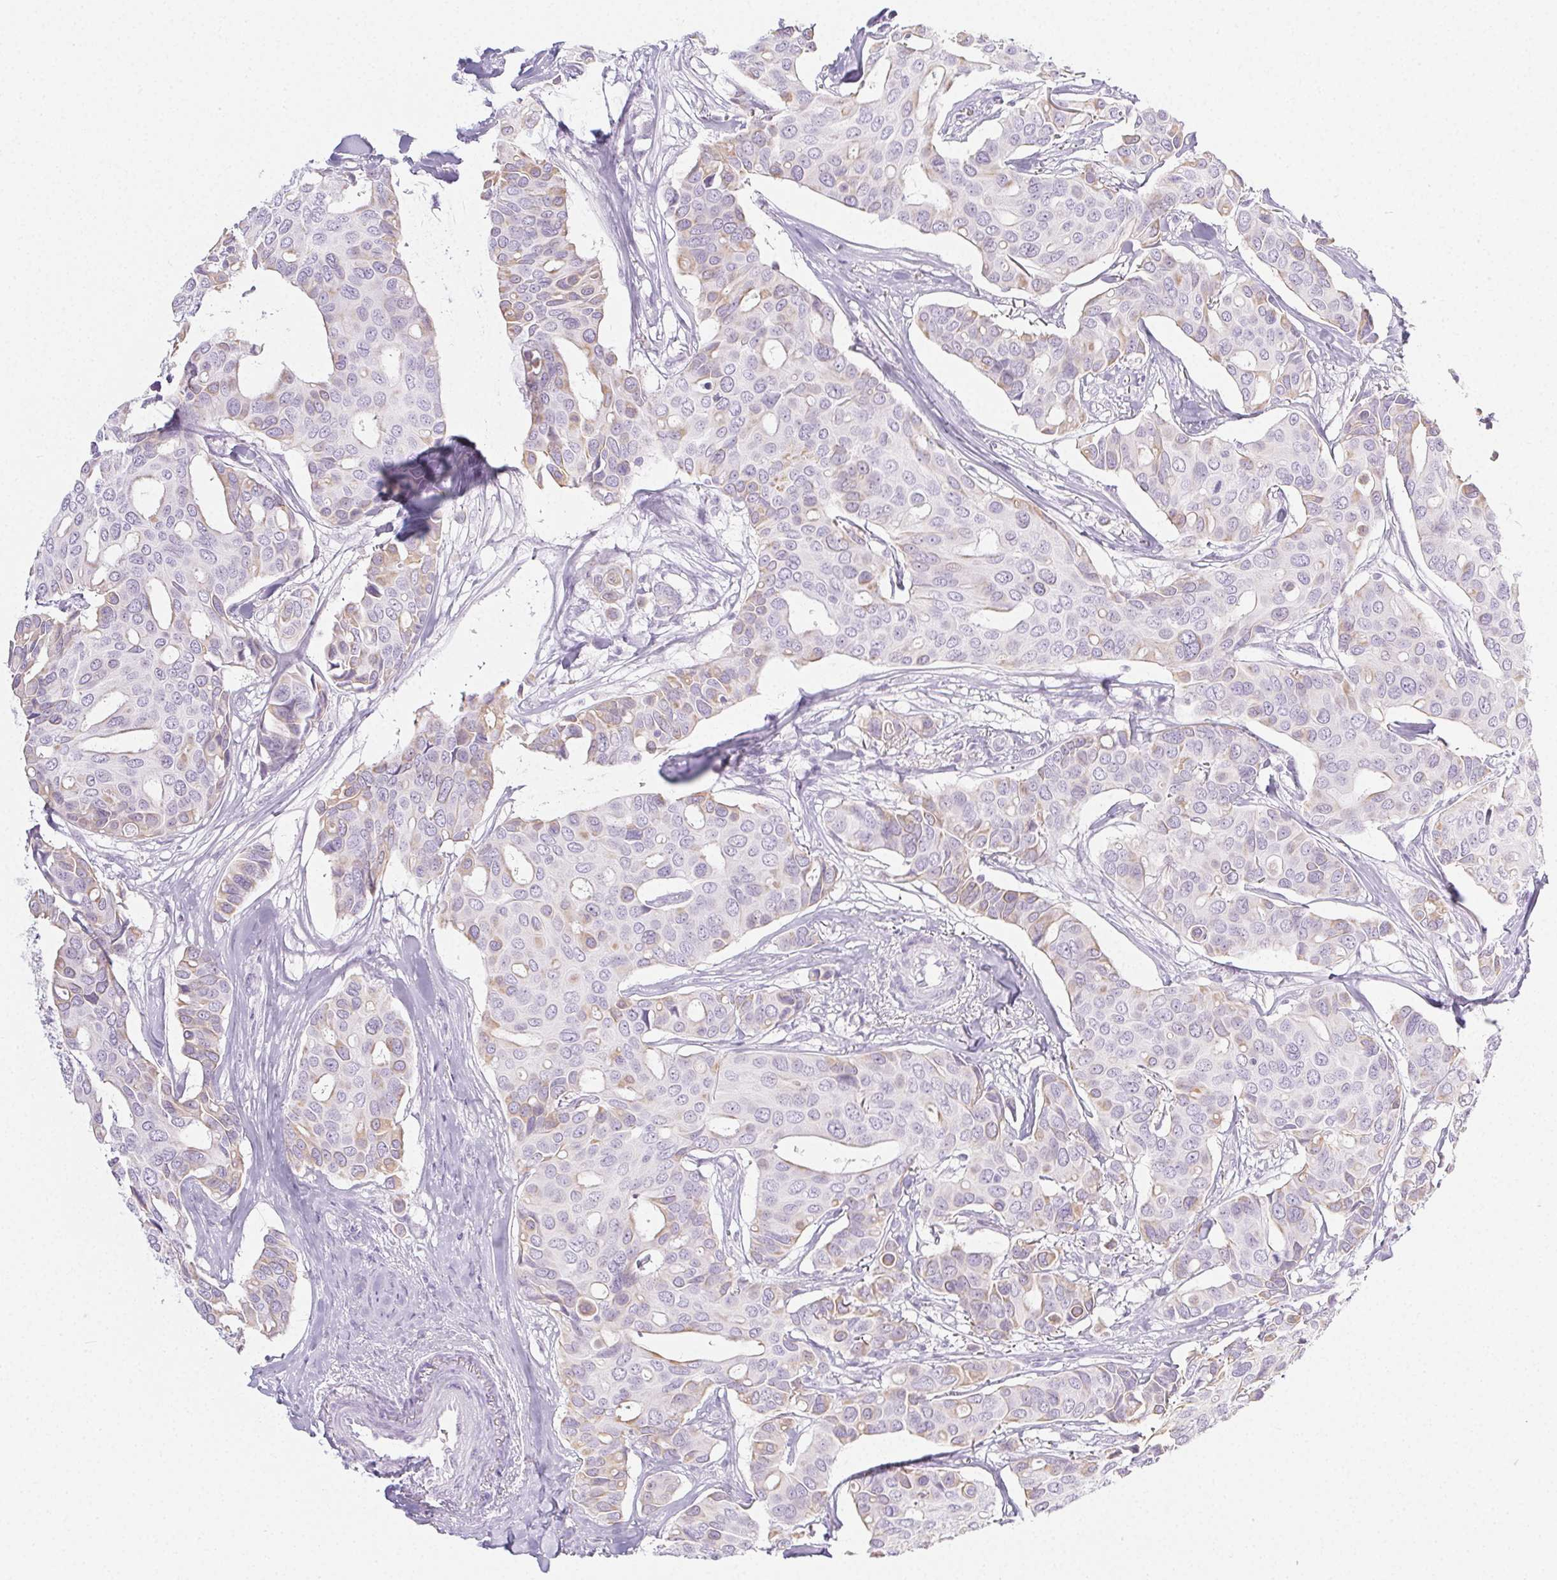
{"staining": {"intensity": "weak", "quantity": "<25%", "location": "cytoplasmic/membranous"}, "tissue": "breast cancer", "cell_type": "Tumor cells", "image_type": "cancer", "snomed": [{"axis": "morphology", "description": "Duct carcinoma"}, {"axis": "topography", "description": "Breast"}], "caption": "This photomicrograph is of invasive ductal carcinoma (breast) stained with immunohistochemistry to label a protein in brown with the nuclei are counter-stained blue. There is no expression in tumor cells.", "gene": "PI3", "patient": {"sex": "female", "age": 54}}